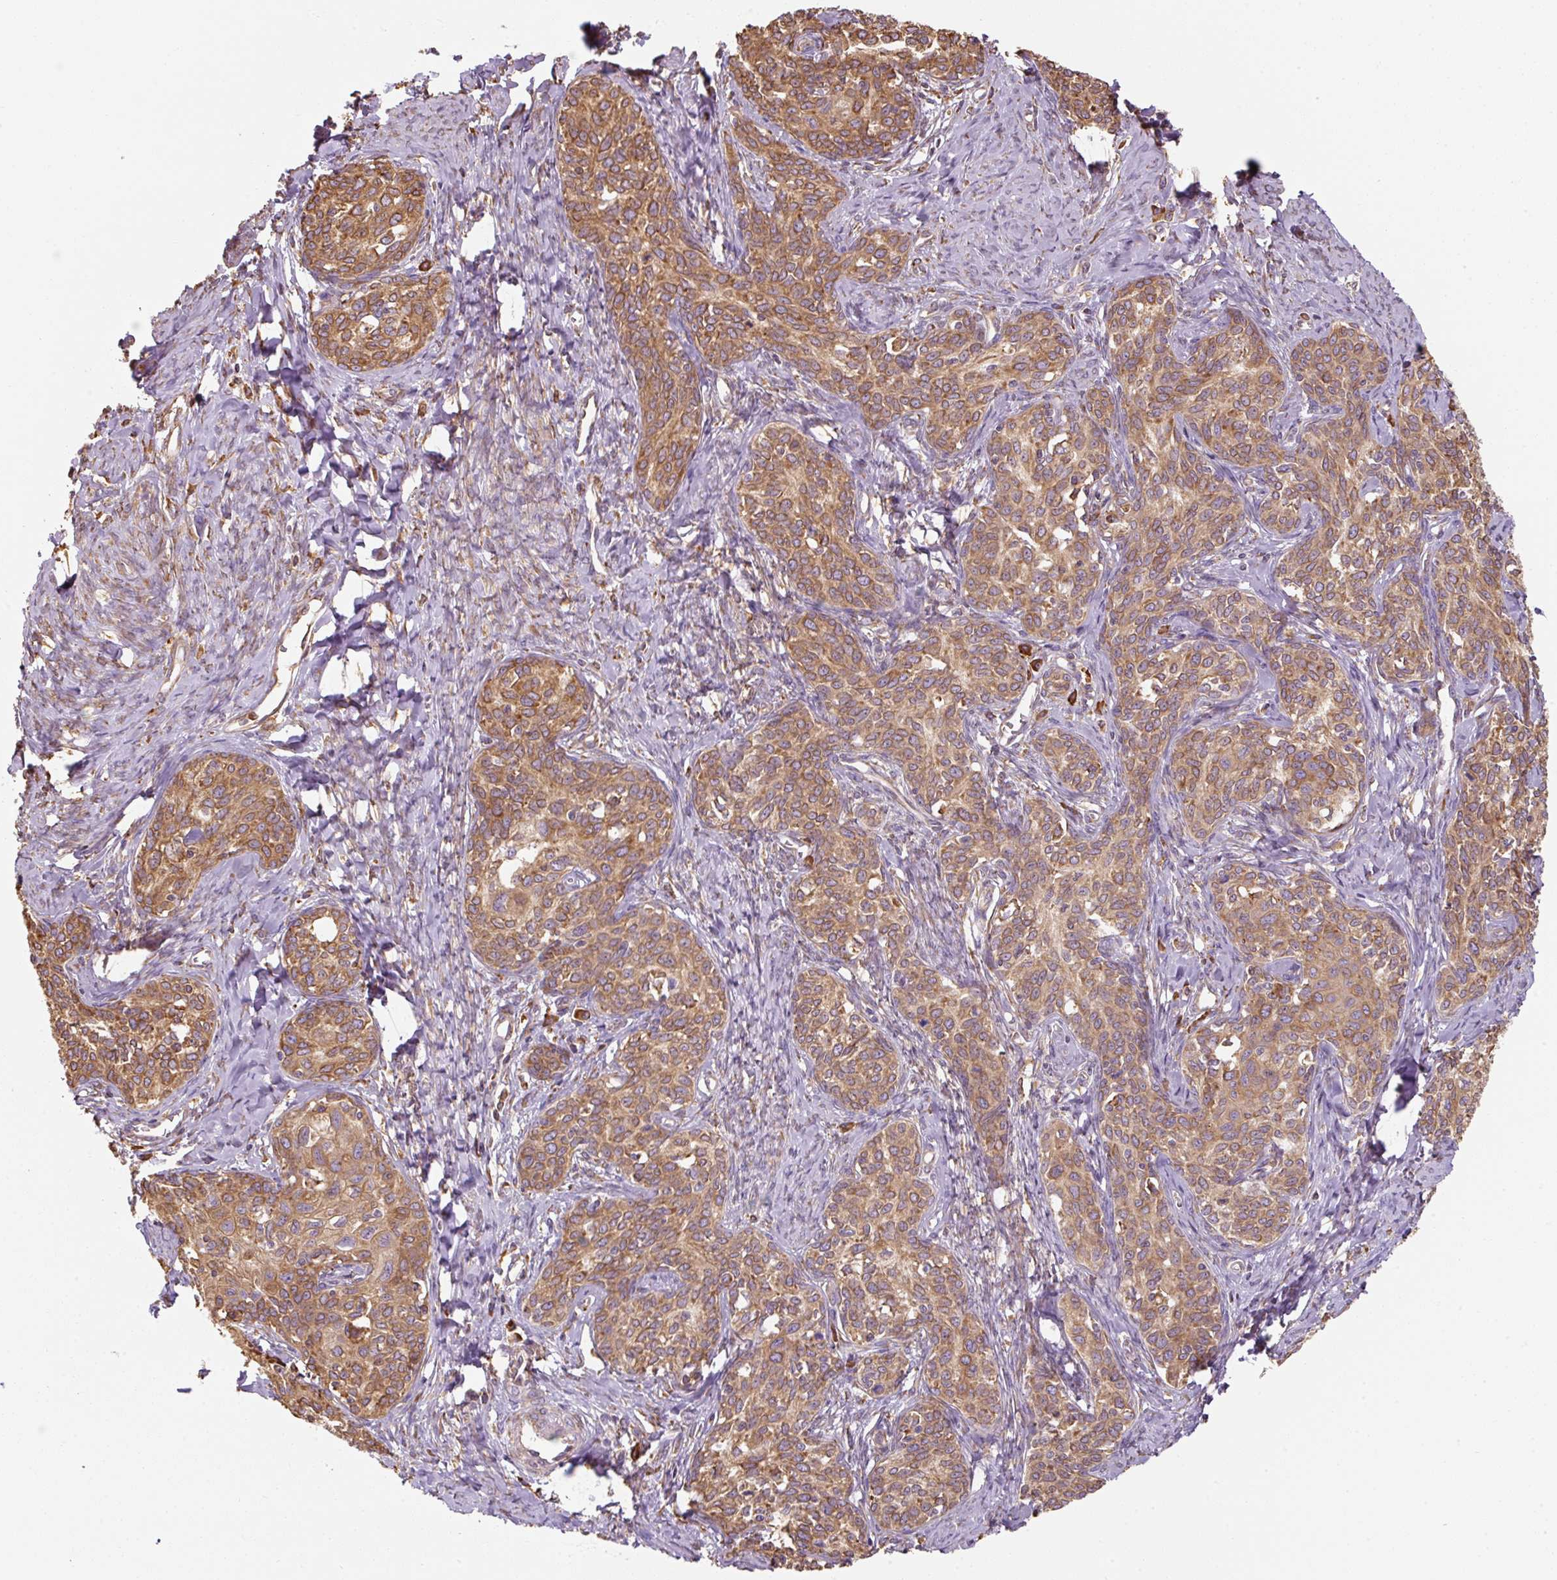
{"staining": {"intensity": "moderate", "quantity": ">75%", "location": "cytoplasmic/membranous"}, "tissue": "cervical cancer", "cell_type": "Tumor cells", "image_type": "cancer", "snomed": [{"axis": "morphology", "description": "Squamous cell carcinoma, NOS"}, {"axis": "morphology", "description": "Adenocarcinoma, NOS"}, {"axis": "topography", "description": "Cervix"}], "caption": "About >75% of tumor cells in cervical cancer reveal moderate cytoplasmic/membranous protein staining as visualized by brown immunohistochemical staining.", "gene": "PRKCSH", "patient": {"sex": "female", "age": 52}}